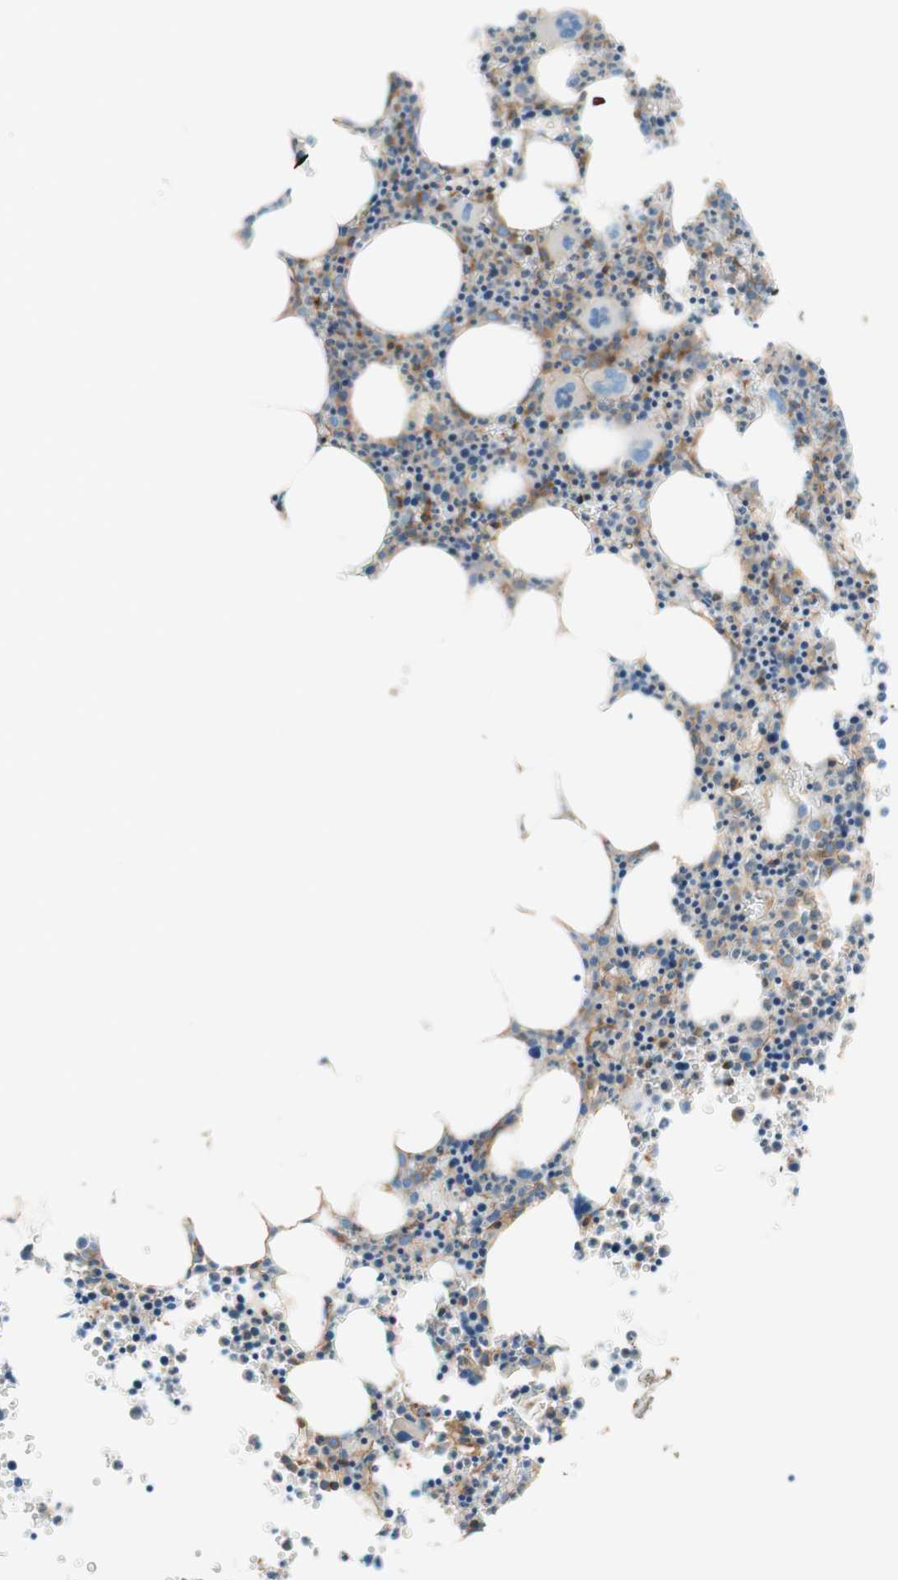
{"staining": {"intensity": "strong", "quantity": "25%-75%", "location": "cytoplasmic/membranous"}, "tissue": "bone marrow", "cell_type": "Hematopoietic cells", "image_type": "normal", "snomed": [{"axis": "morphology", "description": "Normal tissue, NOS"}, {"axis": "morphology", "description": "Inflammation, NOS"}, {"axis": "topography", "description": "Bone marrow"}], "caption": "Immunohistochemistry staining of benign bone marrow, which exhibits high levels of strong cytoplasmic/membranous expression in approximately 25%-75% of hematopoietic cells indicating strong cytoplasmic/membranous protein positivity. The staining was performed using DAB (brown) for protein detection and nuclei were counterstained in hematoxylin (blue).", "gene": "VPS26A", "patient": {"sex": "female", "age": 61}}